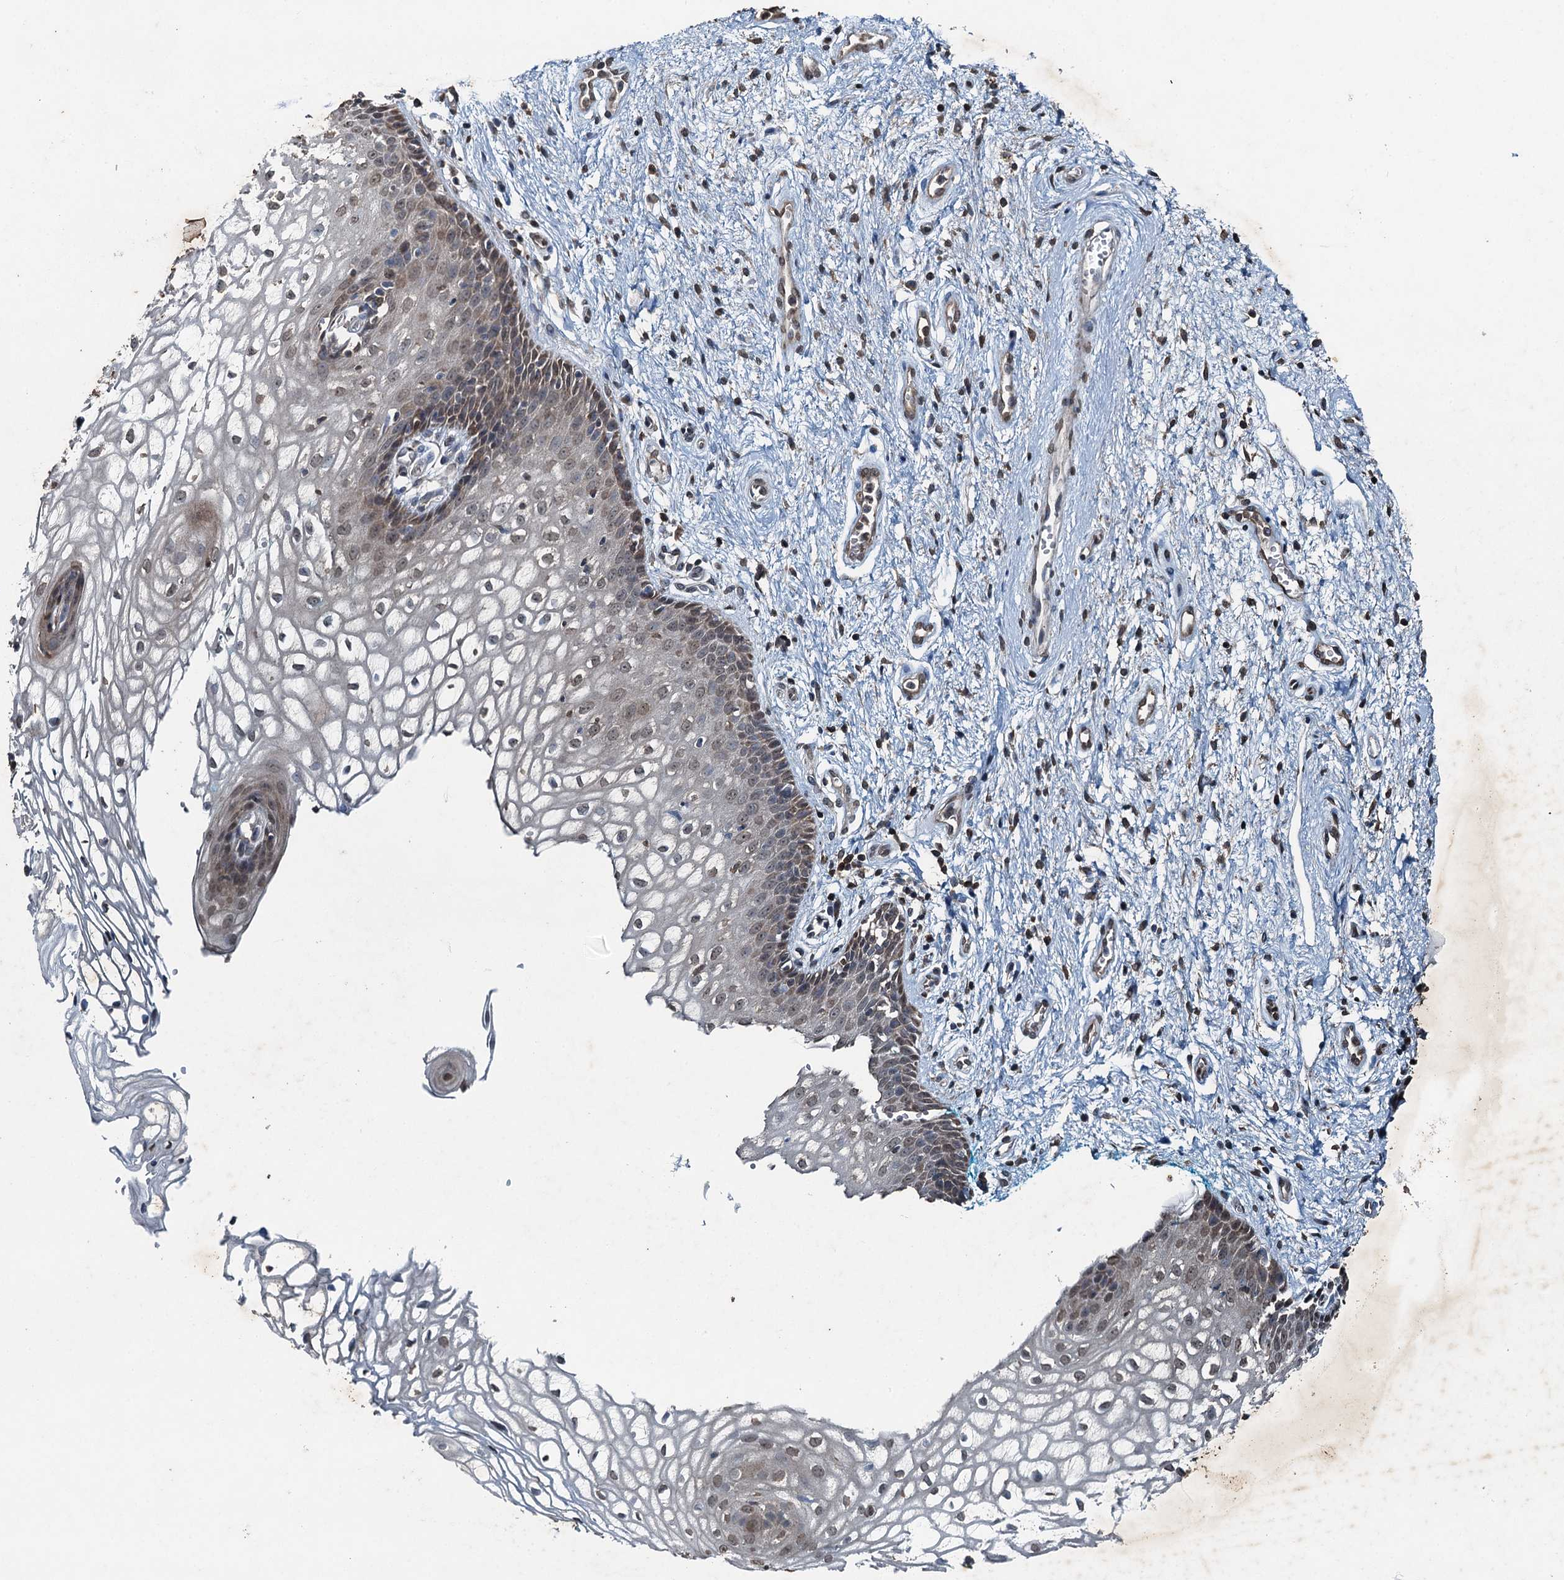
{"staining": {"intensity": "weak", "quantity": "25%-75%", "location": "nuclear"}, "tissue": "vagina", "cell_type": "Squamous epithelial cells", "image_type": "normal", "snomed": [{"axis": "morphology", "description": "Normal tissue, NOS"}, {"axis": "topography", "description": "Vagina"}], "caption": "A photomicrograph showing weak nuclear staining in about 25%-75% of squamous epithelial cells in normal vagina, as visualized by brown immunohistochemical staining.", "gene": "TCTN1", "patient": {"sex": "female", "age": 34}}